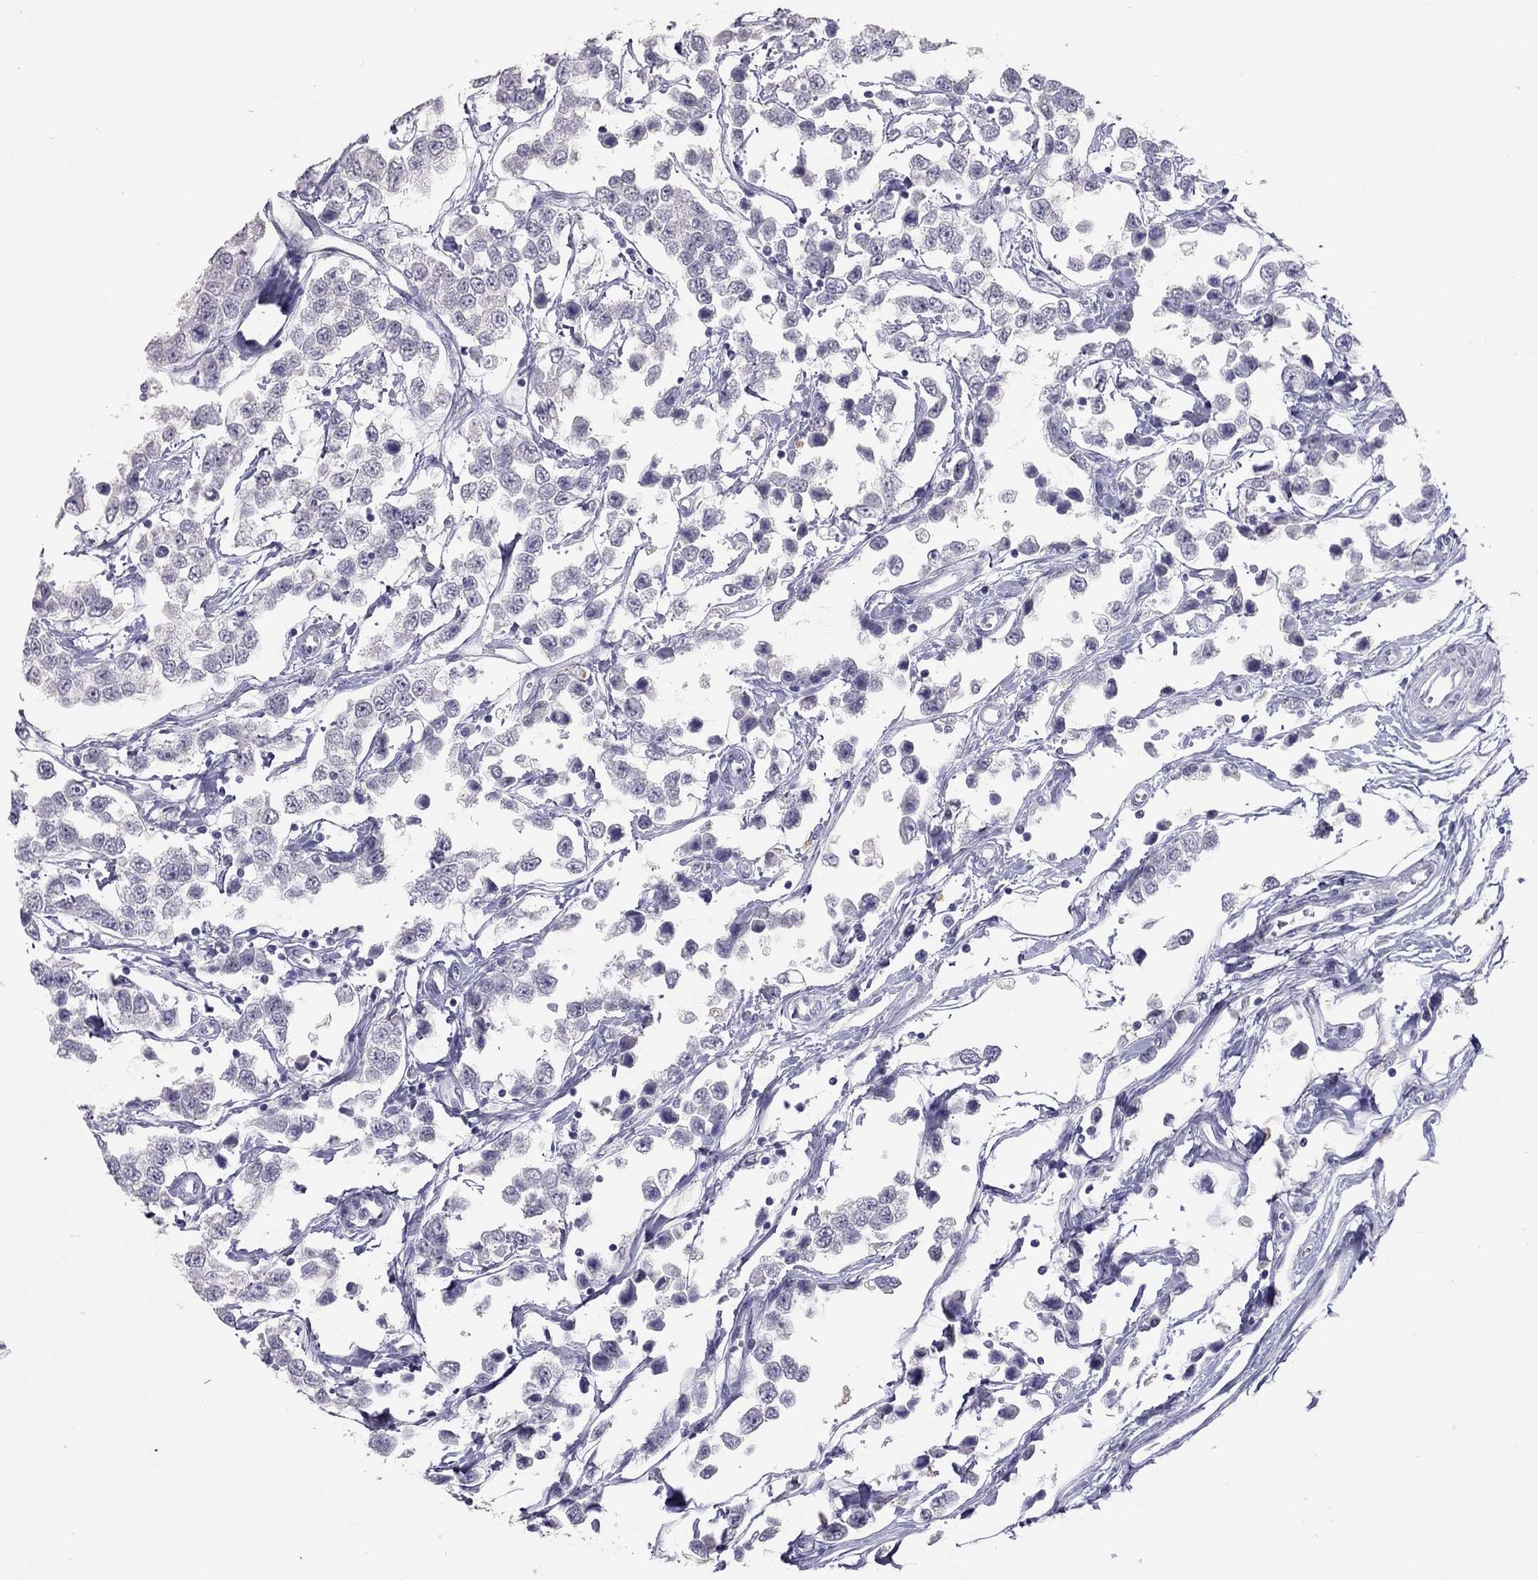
{"staining": {"intensity": "negative", "quantity": "none", "location": "none"}, "tissue": "testis cancer", "cell_type": "Tumor cells", "image_type": "cancer", "snomed": [{"axis": "morphology", "description": "Seminoma, NOS"}, {"axis": "topography", "description": "Testis"}], "caption": "There is no significant staining in tumor cells of testis cancer.", "gene": "PSMB11", "patient": {"sex": "male", "age": 34}}